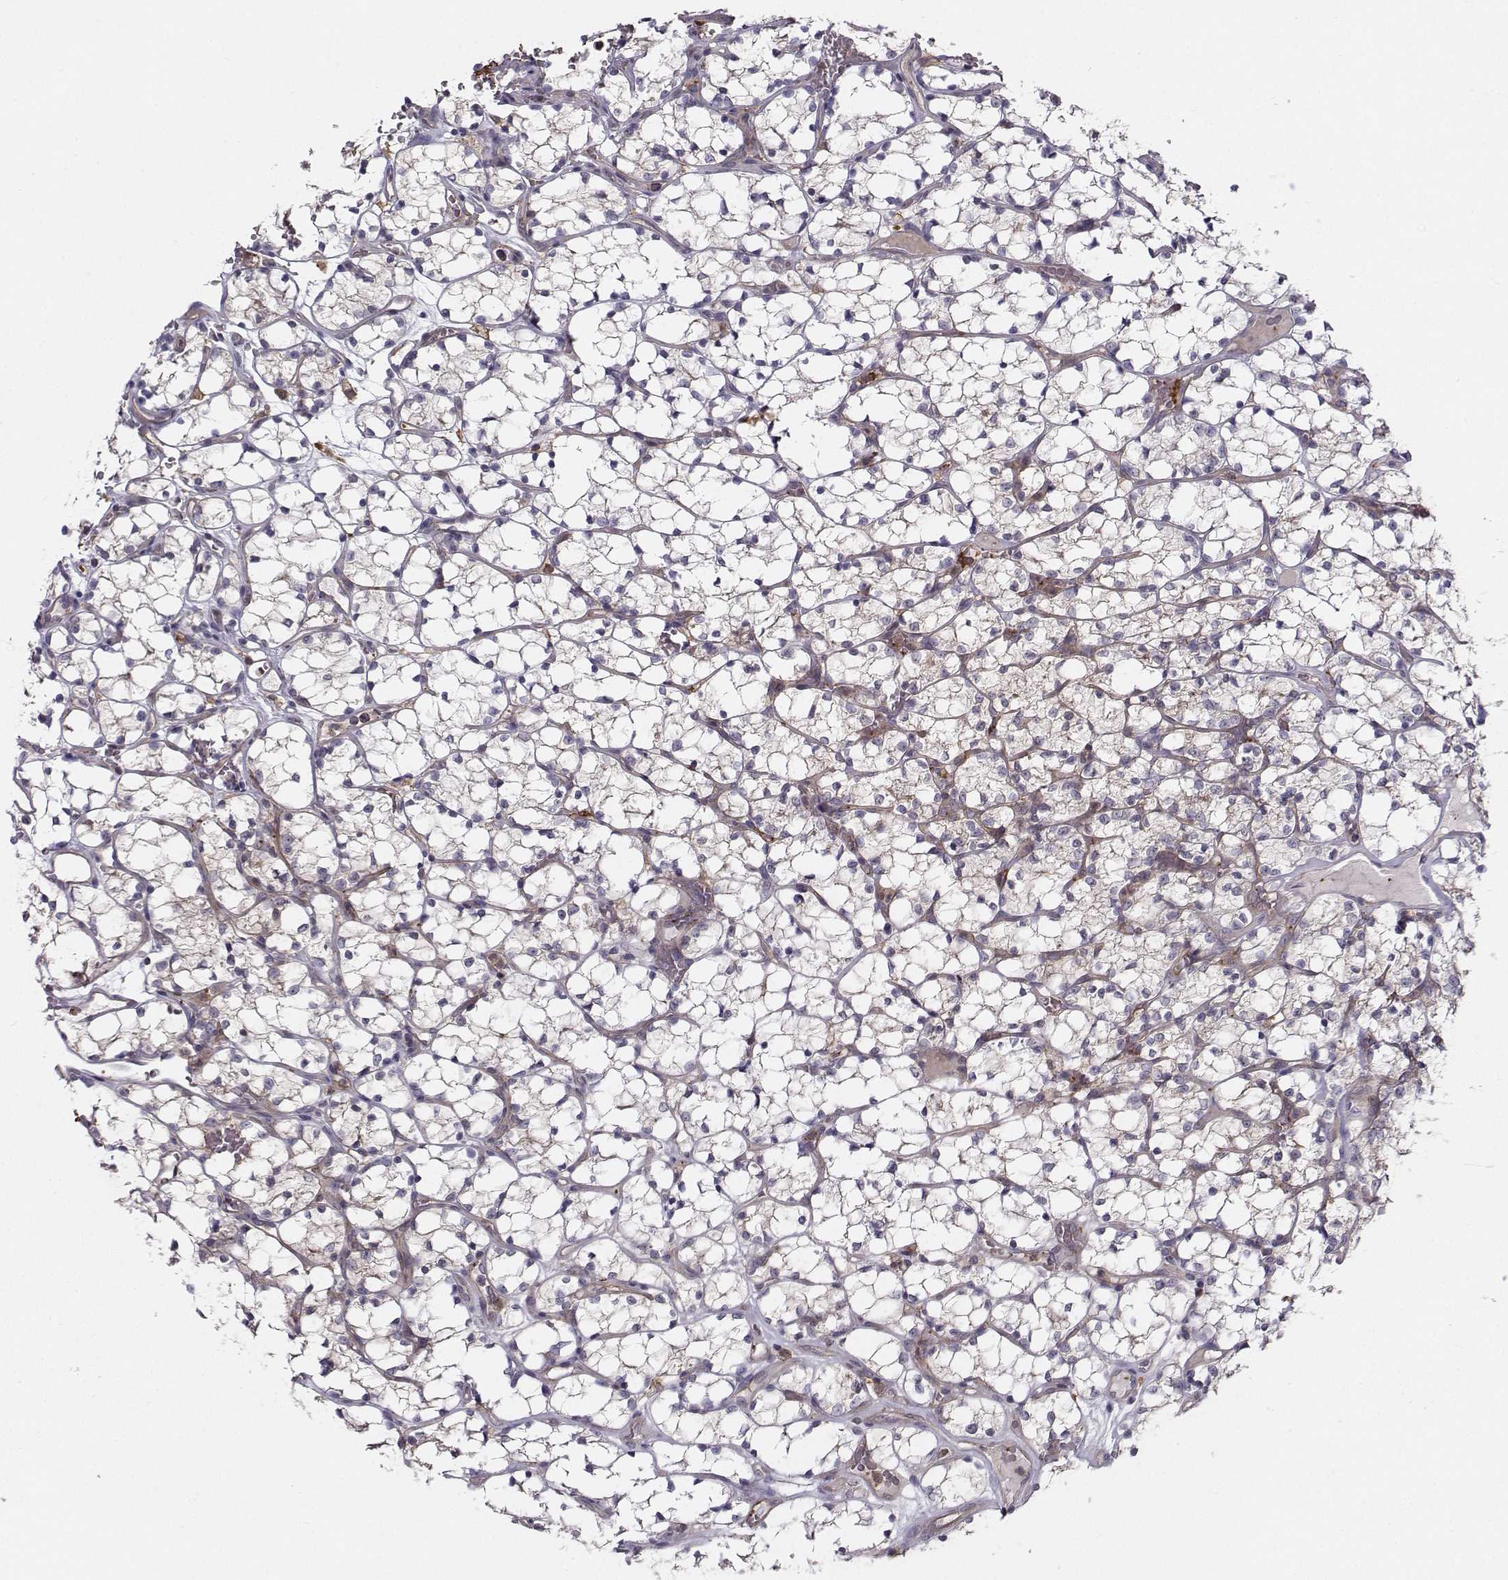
{"staining": {"intensity": "negative", "quantity": "none", "location": "none"}, "tissue": "renal cancer", "cell_type": "Tumor cells", "image_type": "cancer", "snomed": [{"axis": "morphology", "description": "Adenocarcinoma, NOS"}, {"axis": "topography", "description": "Kidney"}], "caption": "Protein analysis of renal cancer displays no significant staining in tumor cells.", "gene": "ASB16", "patient": {"sex": "female", "age": 69}}